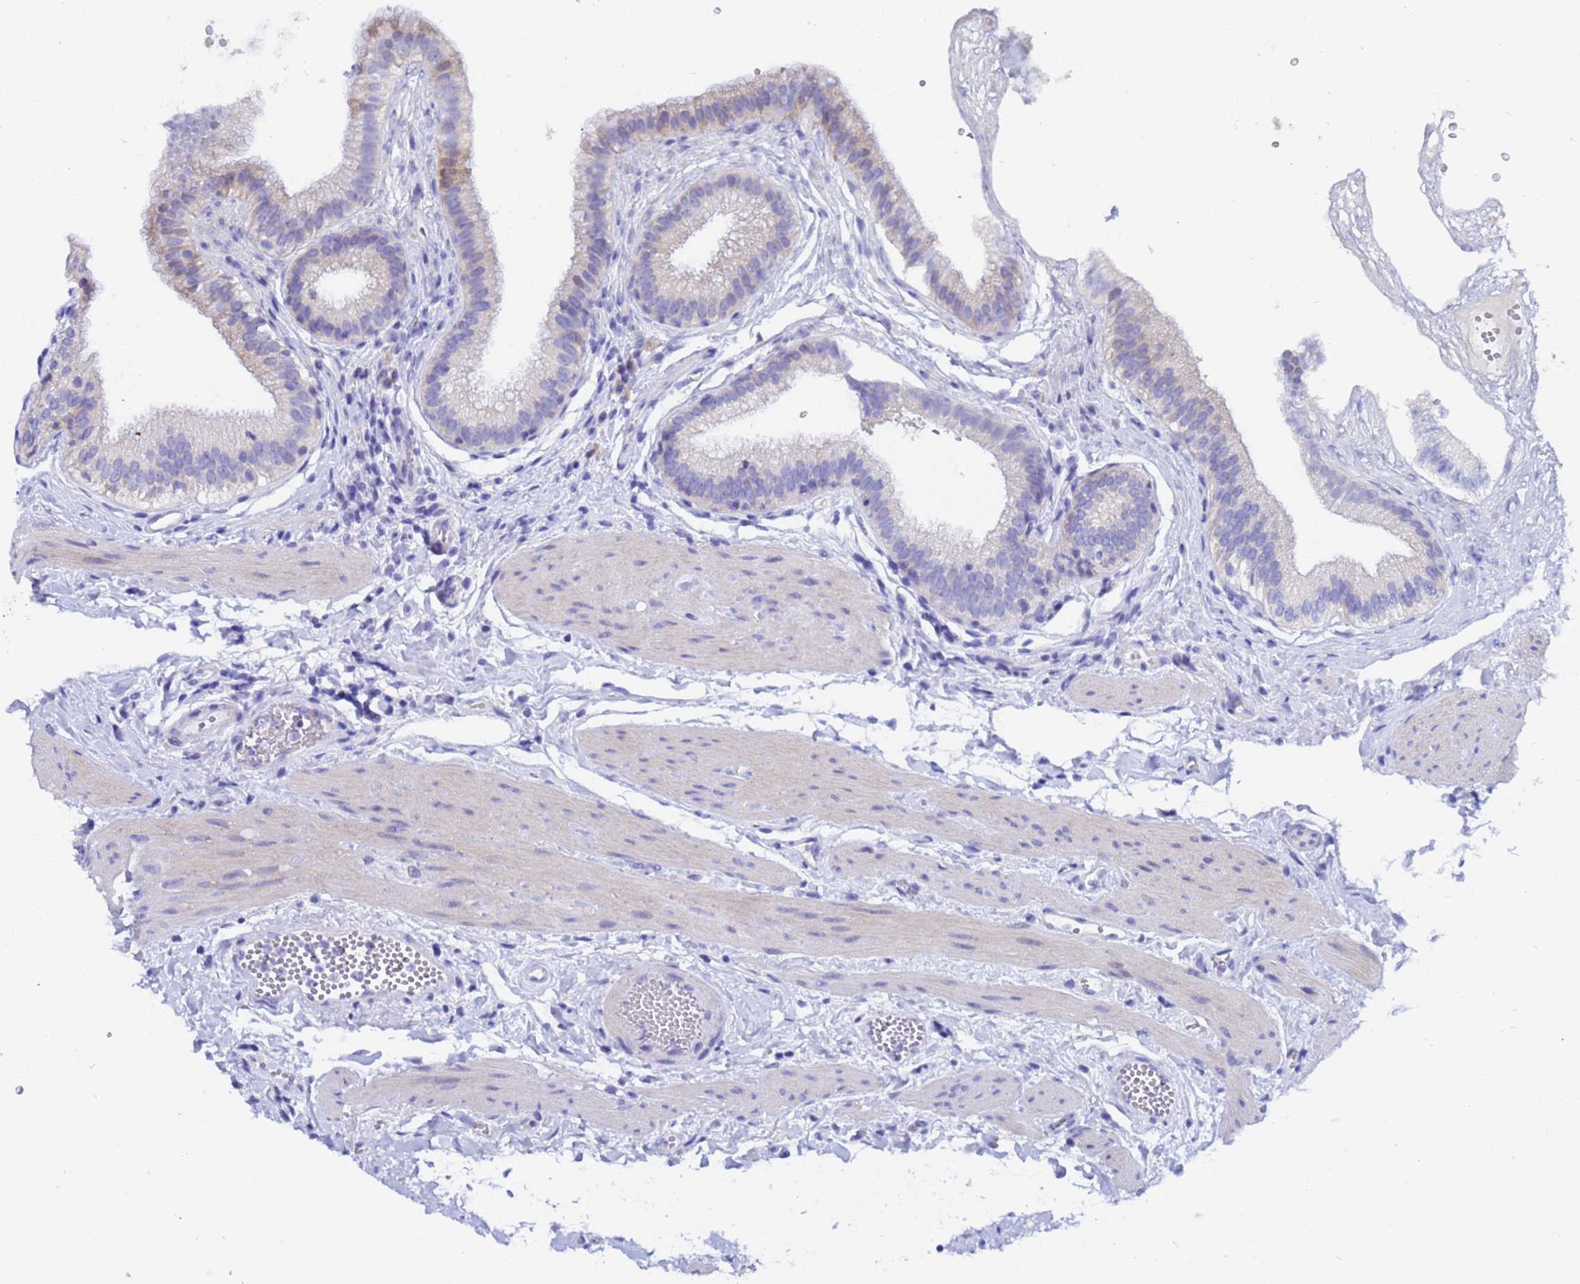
{"staining": {"intensity": "moderate", "quantity": "<25%", "location": "cytoplasmic/membranous,nuclear"}, "tissue": "gallbladder", "cell_type": "Glandular cells", "image_type": "normal", "snomed": [{"axis": "morphology", "description": "Normal tissue, NOS"}, {"axis": "topography", "description": "Gallbladder"}], "caption": "A histopathology image showing moderate cytoplasmic/membranous,nuclear staining in about <25% of glandular cells in normal gallbladder, as visualized by brown immunohistochemical staining.", "gene": "UBE2O", "patient": {"sex": "female", "age": 54}}